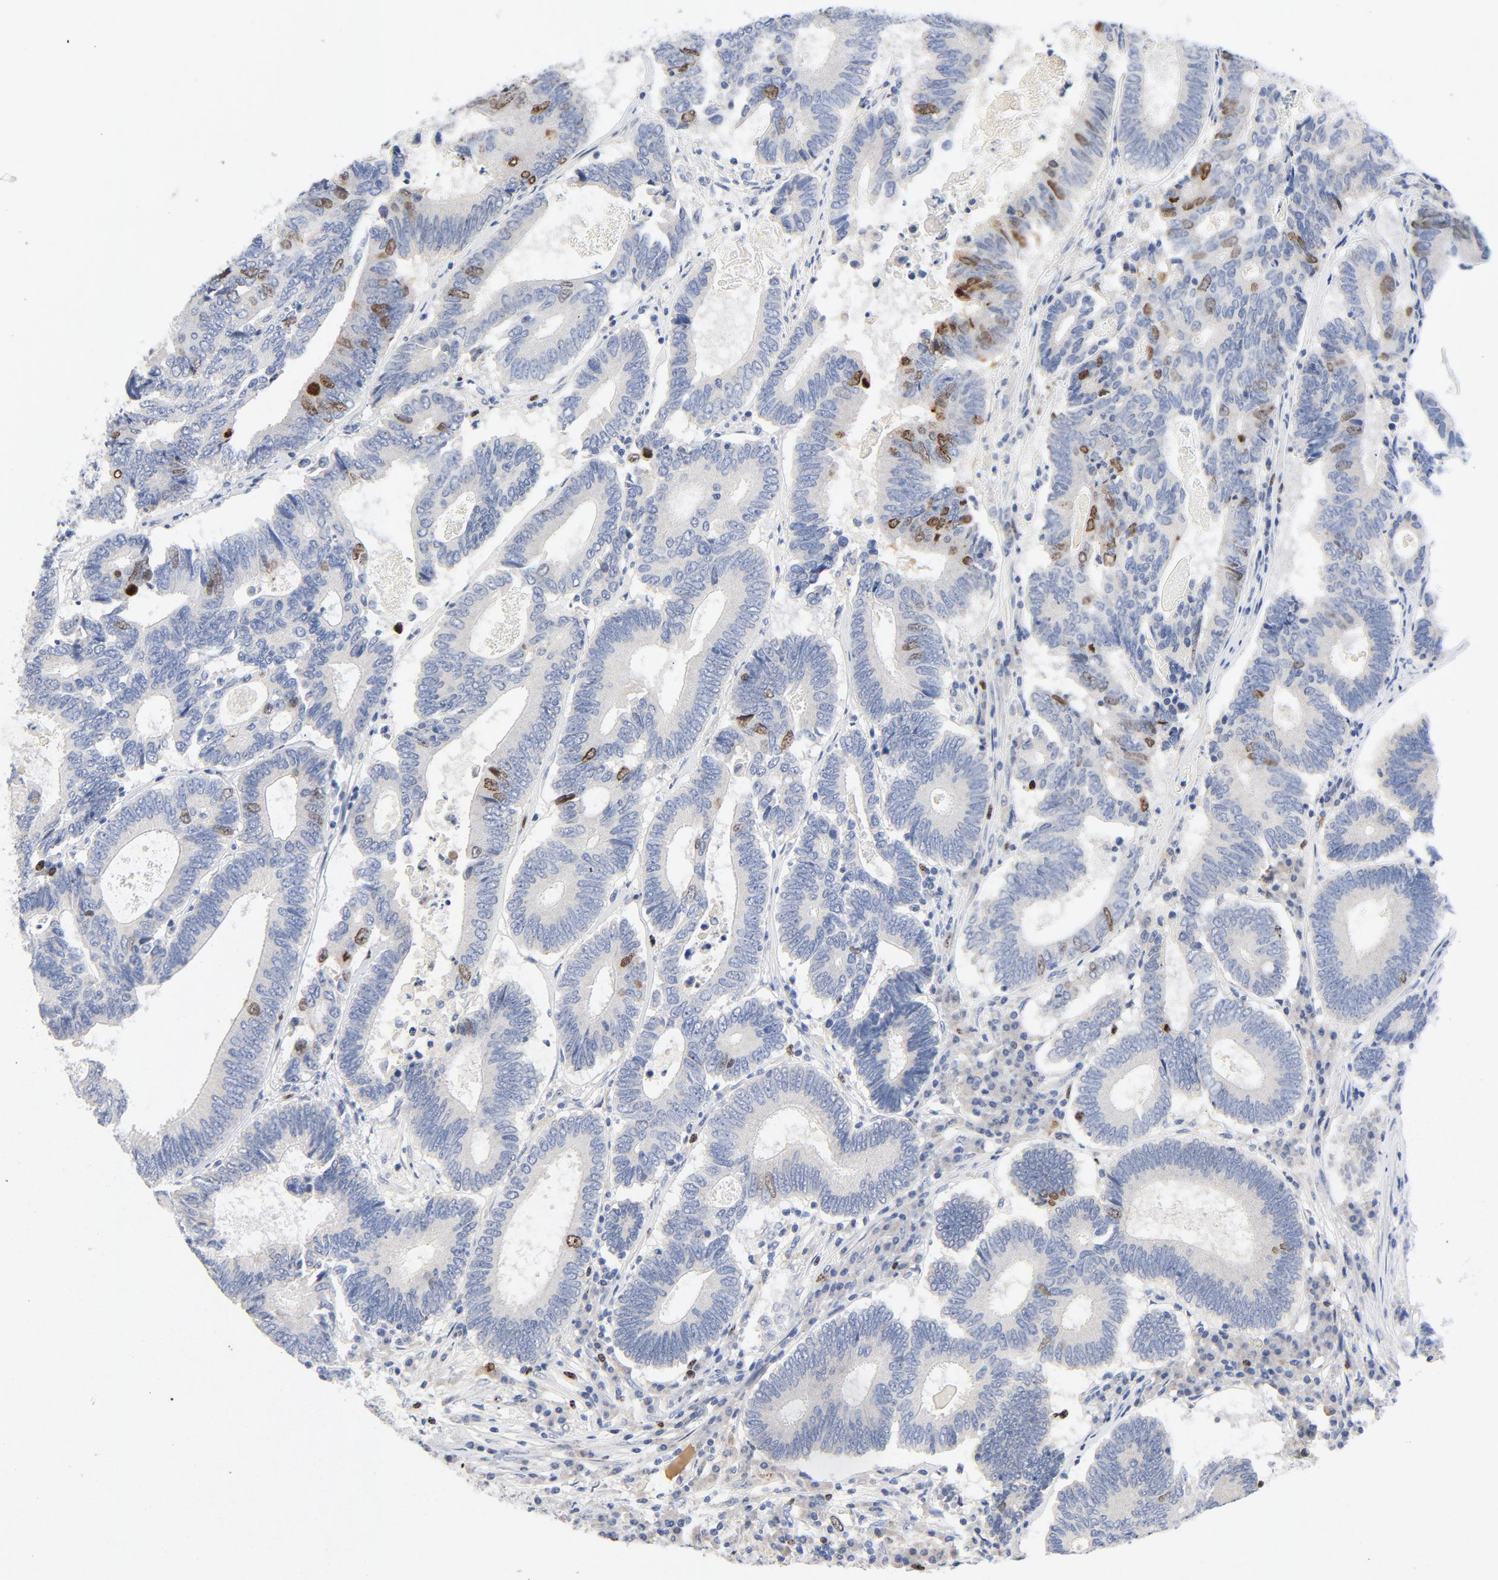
{"staining": {"intensity": "moderate", "quantity": "<25%", "location": "nuclear"}, "tissue": "colorectal cancer", "cell_type": "Tumor cells", "image_type": "cancer", "snomed": [{"axis": "morphology", "description": "Adenocarcinoma, NOS"}, {"axis": "topography", "description": "Colon"}], "caption": "IHC histopathology image of colorectal cancer (adenocarcinoma) stained for a protein (brown), which displays low levels of moderate nuclear staining in about <25% of tumor cells.", "gene": "BIRC5", "patient": {"sex": "female", "age": 78}}